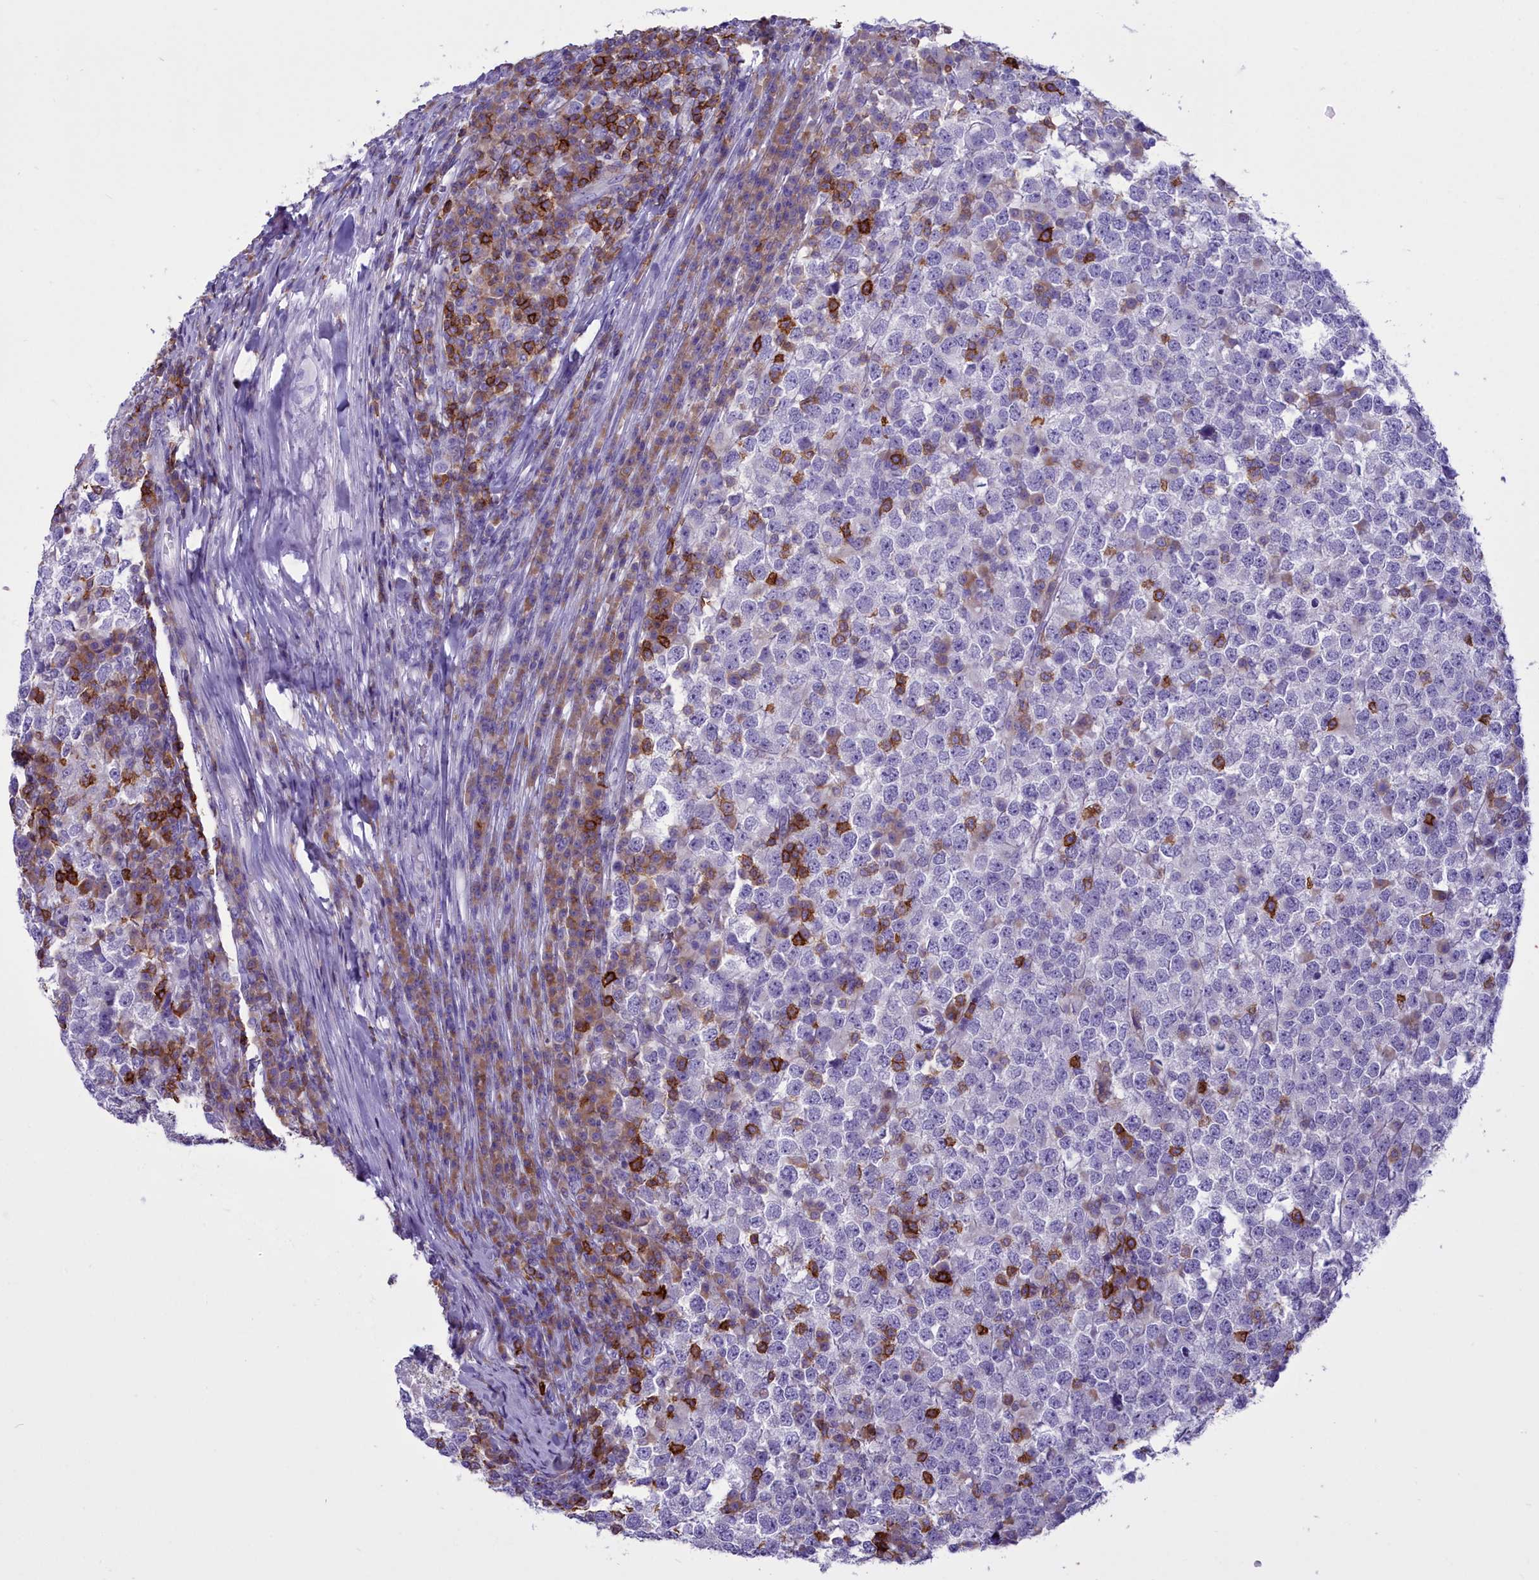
{"staining": {"intensity": "negative", "quantity": "none", "location": "none"}, "tissue": "testis cancer", "cell_type": "Tumor cells", "image_type": "cancer", "snomed": [{"axis": "morphology", "description": "Seminoma, NOS"}, {"axis": "topography", "description": "Testis"}], "caption": "Human testis cancer (seminoma) stained for a protein using IHC shows no expression in tumor cells.", "gene": "CD5", "patient": {"sex": "male", "age": 65}}